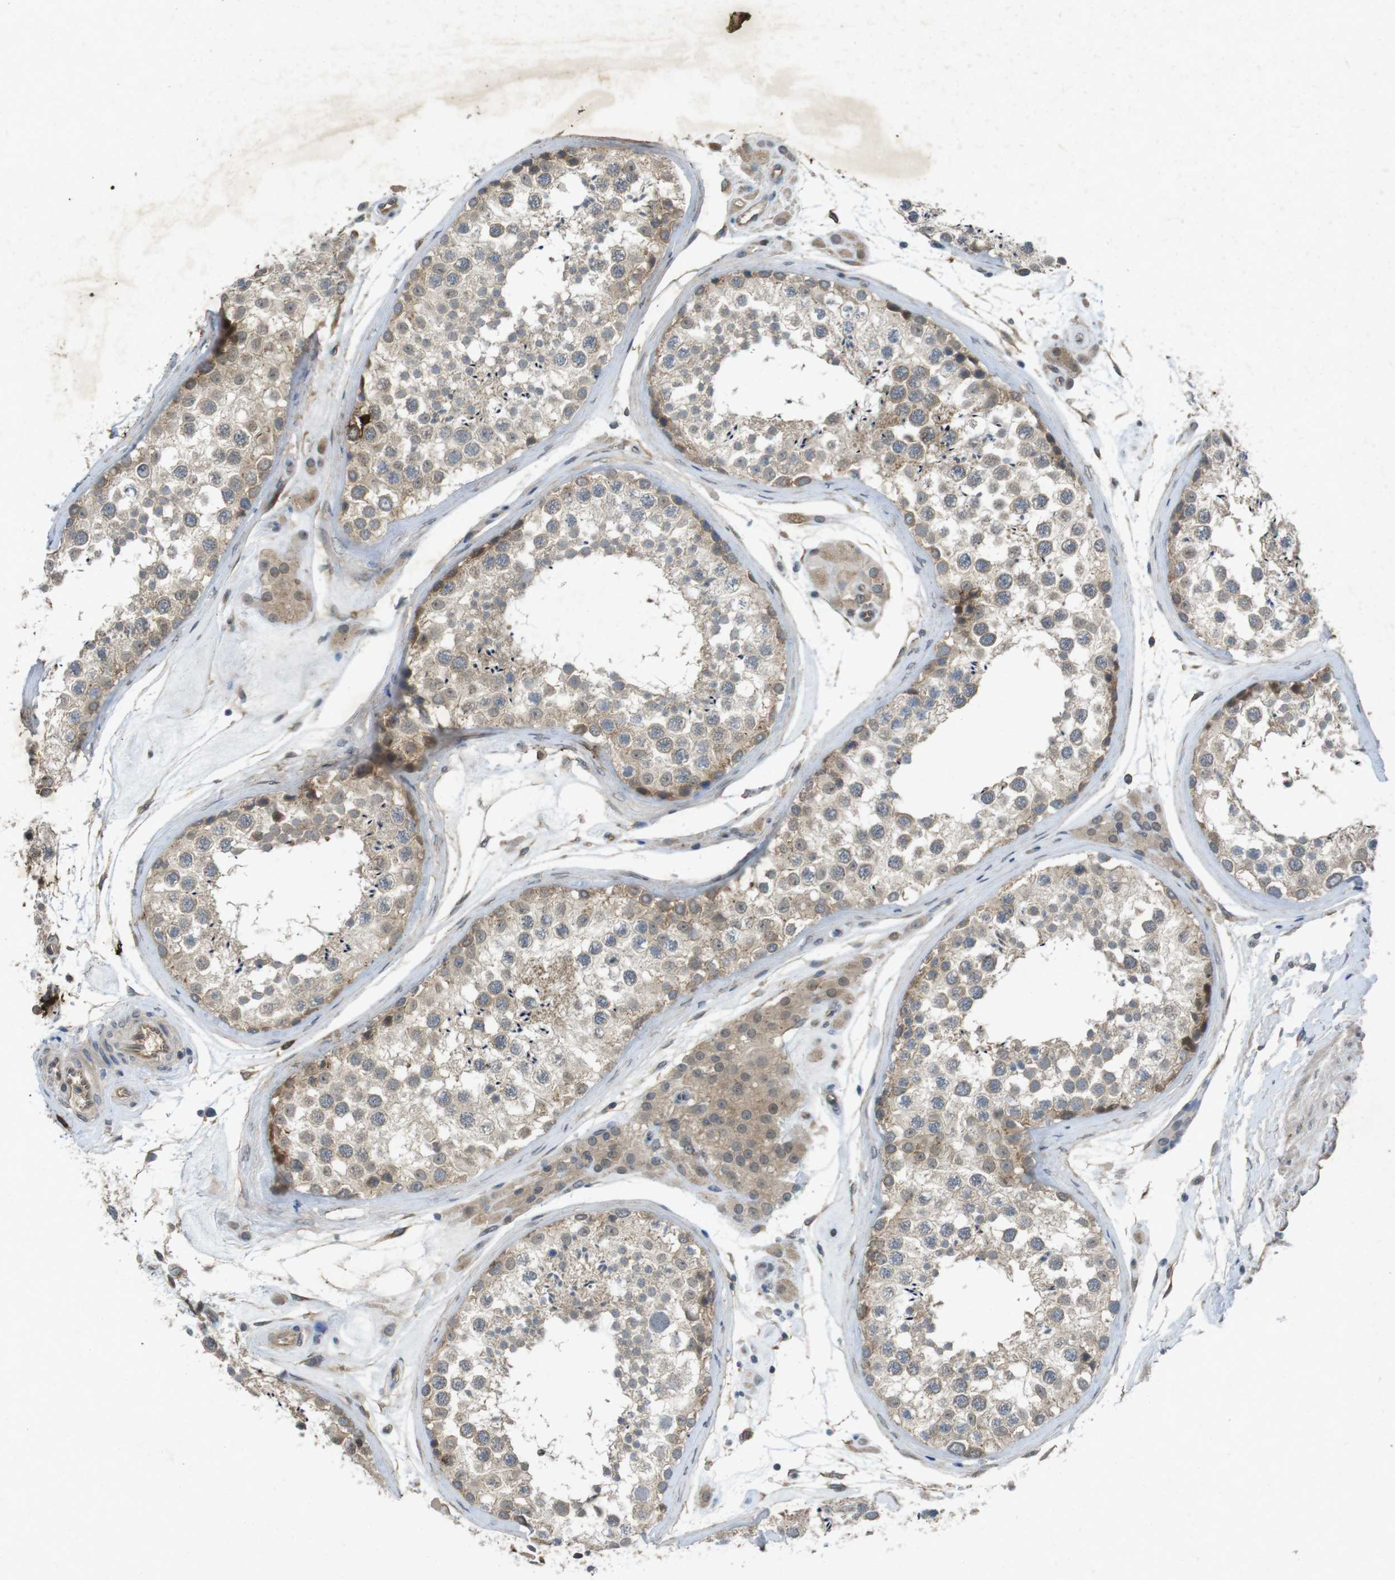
{"staining": {"intensity": "weak", "quantity": ">75%", "location": "cytoplasmic/membranous"}, "tissue": "testis", "cell_type": "Cells in seminiferous ducts", "image_type": "normal", "snomed": [{"axis": "morphology", "description": "Normal tissue, NOS"}, {"axis": "topography", "description": "Testis"}], "caption": "High-magnification brightfield microscopy of unremarkable testis stained with DAB (3,3'-diaminobenzidine) (brown) and counterstained with hematoxylin (blue). cells in seminiferous ducts exhibit weak cytoplasmic/membranous expression is seen in approximately>75% of cells.", "gene": "FLCN", "patient": {"sex": "male", "age": 46}}